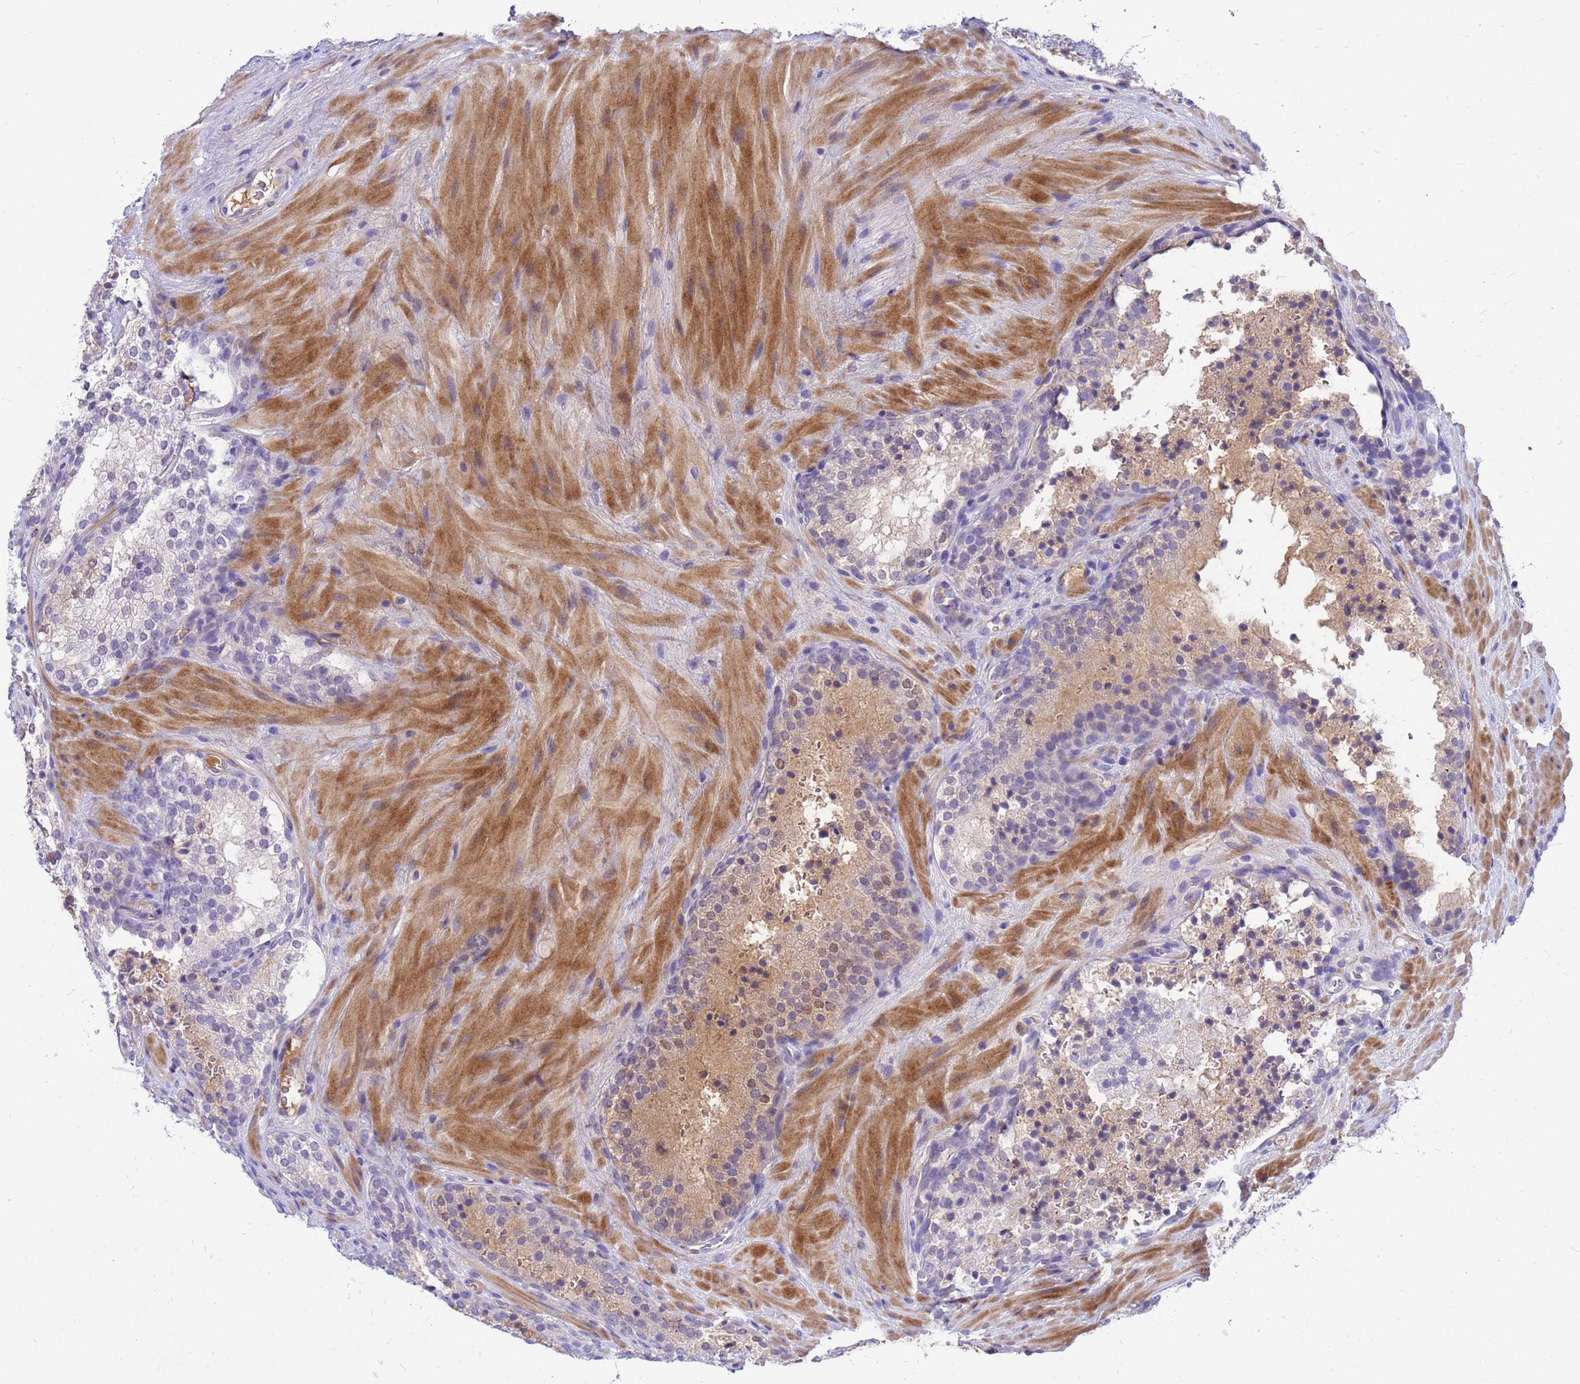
{"staining": {"intensity": "weak", "quantity": "<25%", "location": "nuclear"}, "tissue": "prostate cancer", "cell_type": "Tumor cells", "image_type": "cancer", "snomed": [{"axis": "morphology", "description": "Adenocarcinoma, High grade"}, {"axis": "topography", "description": "Prostate"}], "caption": "Immunohistochemistry (IHC) histopathology image of prostate cancer (high-grade adenocarcinoma) stained for a protein (brown), which demonstrates no positivity in tumor cells. (DAB (3,3'-diaminobenzidine) immunohistochemistry (IHC) visualized using brightfield microscopy, high magnification).", "gene": "ORM1", "patient": {"sex": "male", "age": 56}}